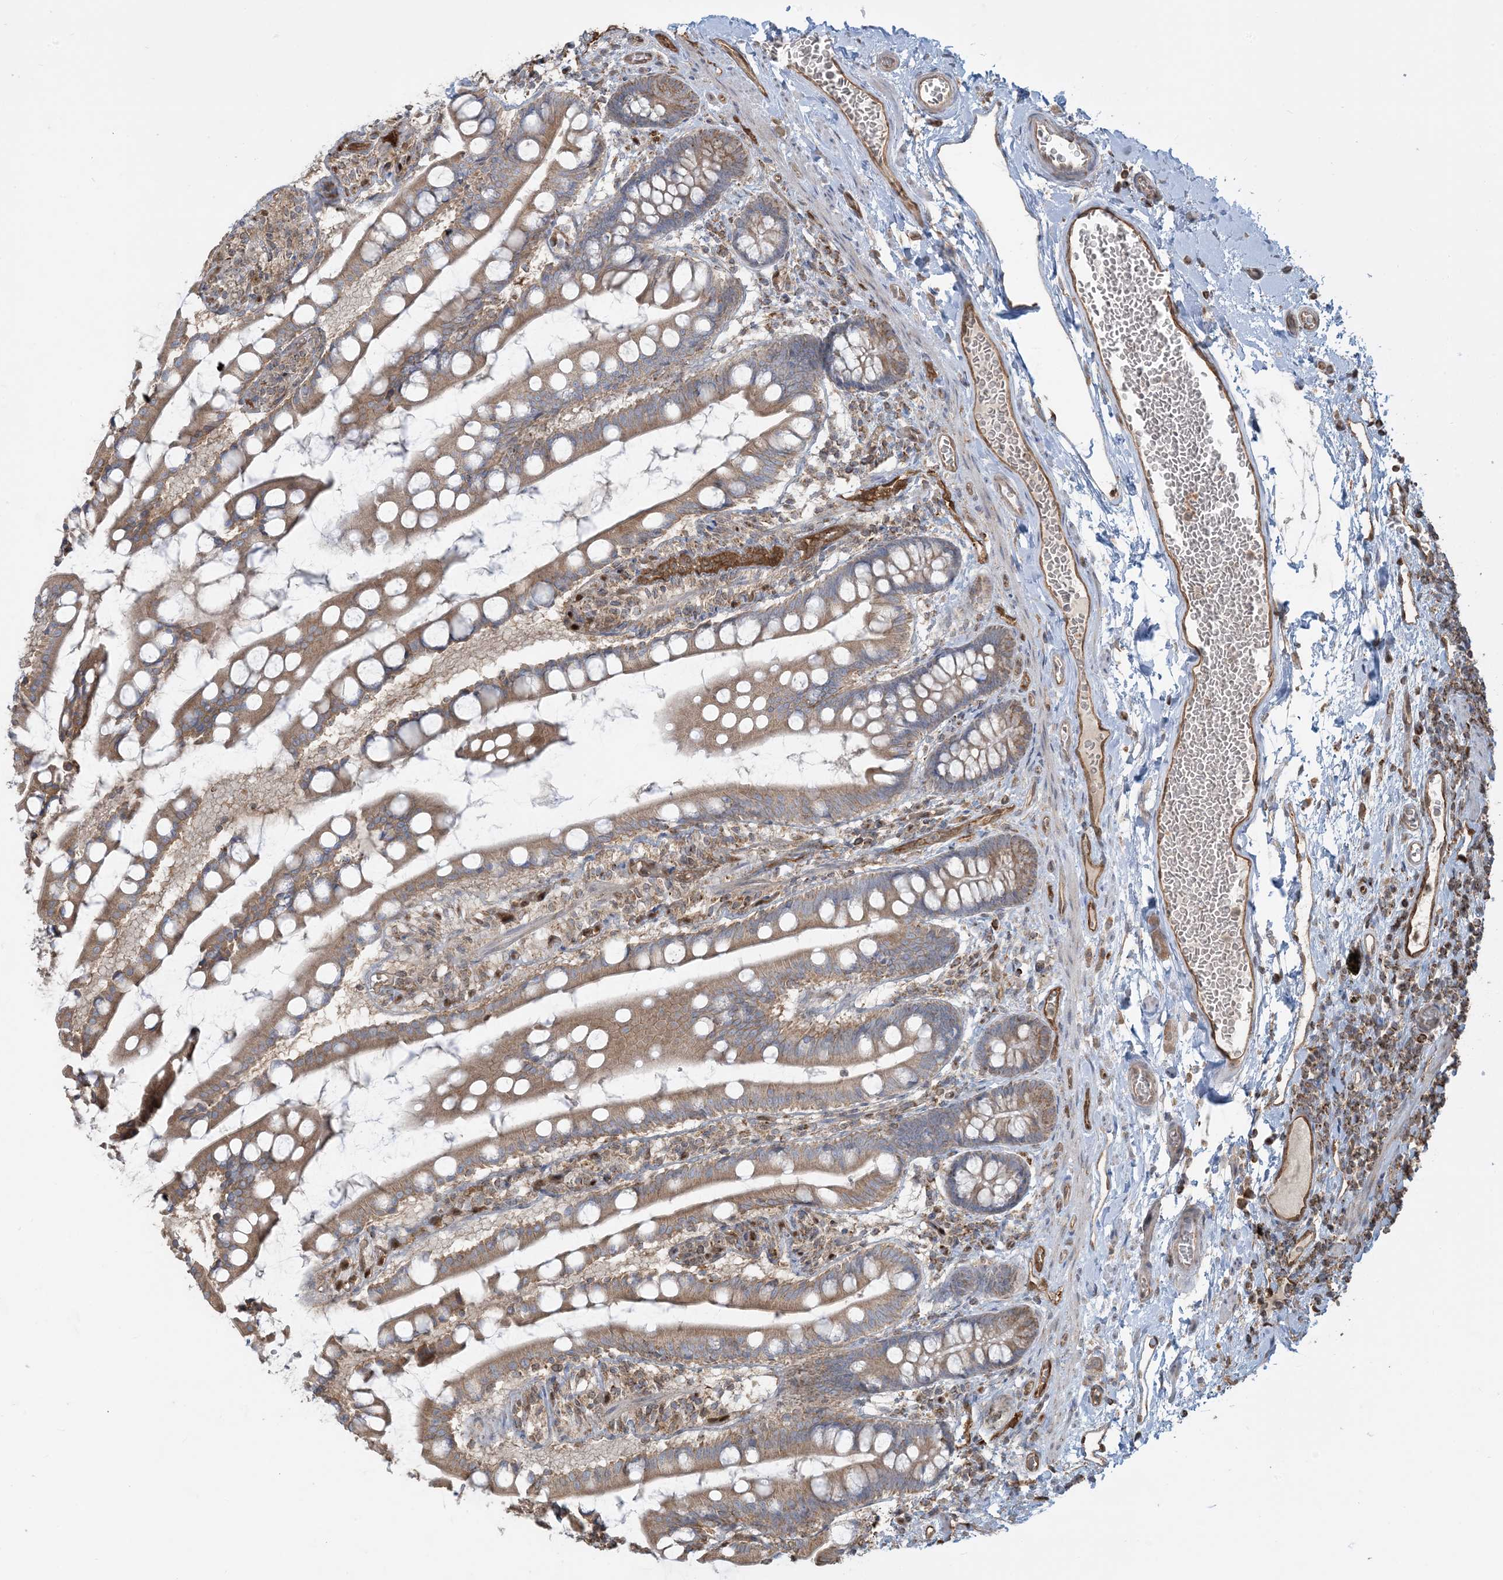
{"staining": {"intensity": "moderate", "quantity": ">75%", "location": "cytoplasmic/membranous"}, "tissue": "small intestine", "cell_type": "Glandular cells", "image_type": "normal", "snomed": [{"axis": "morphology", "description": "Normal tissue, NOS"}, {"axis": "topography", "description": "Small intestine"}], "caption": "Moderate cytoplasmic/membranous staining is present in about >75% of glandular cells in benign small intestine. (Stains: DAB in brown, nuclei in blue, Microscopy: brightfield microscopy at high magnification).", "gene": "PPM1F", "patient": {"sex": "male", "age": 52}}